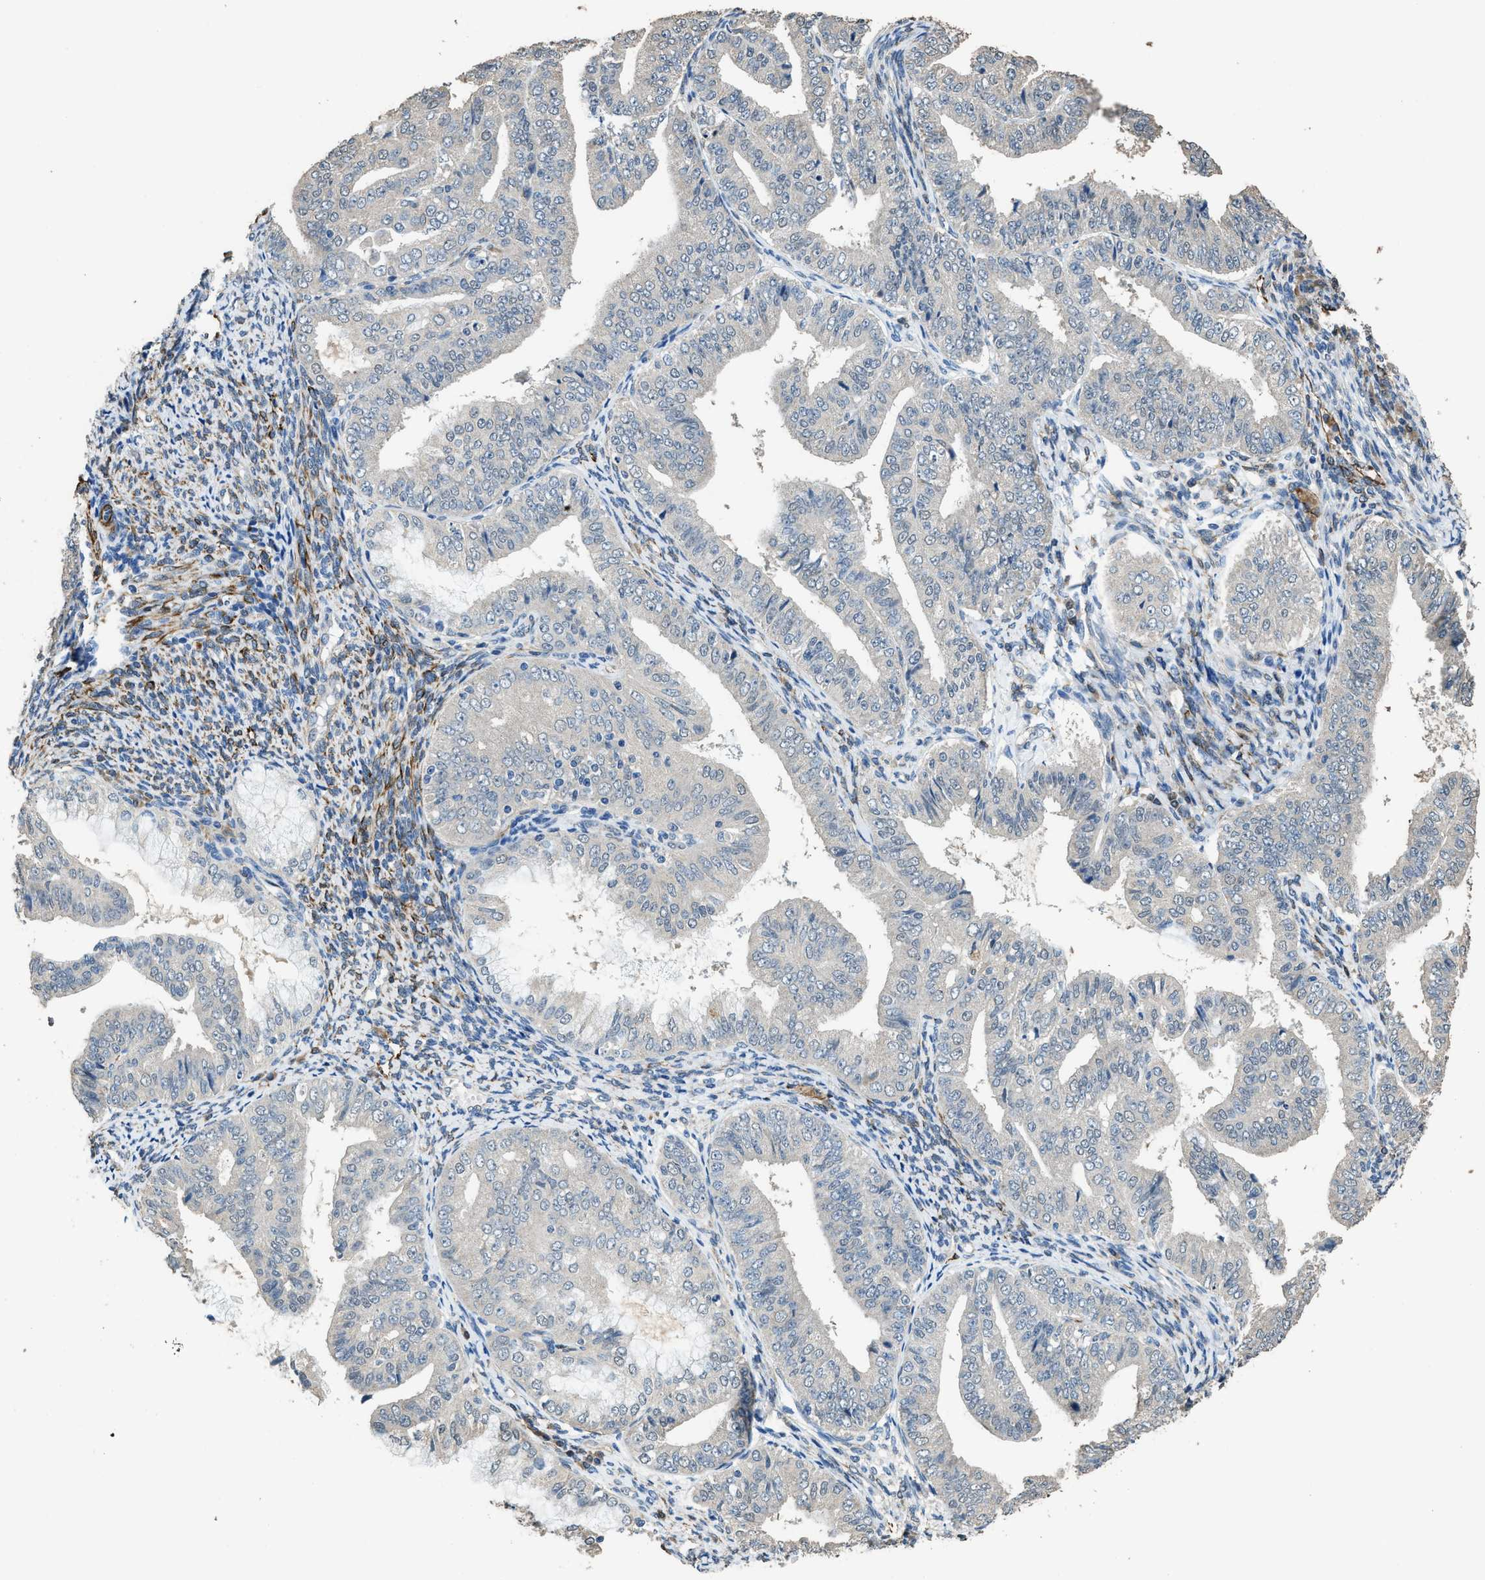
{"staining": {"intensity": "negative", "quantity": "none", "location": "none"}, "tissue": "endometrial cancer", "cell_type": "Tumor cells", "image_type": "cancer", "snomed": [{"axis": "morphology", "description": "Adenocarcinoma, NOS"}, {"axis": "topography", "description": "Endometrium"}], "caption": "Endometrial cancer was stained to show a protein in brown. There is no significant positivity in tumor cells.", "gene": "SYNM", "patient": {"sex": "female", "age": 63}}